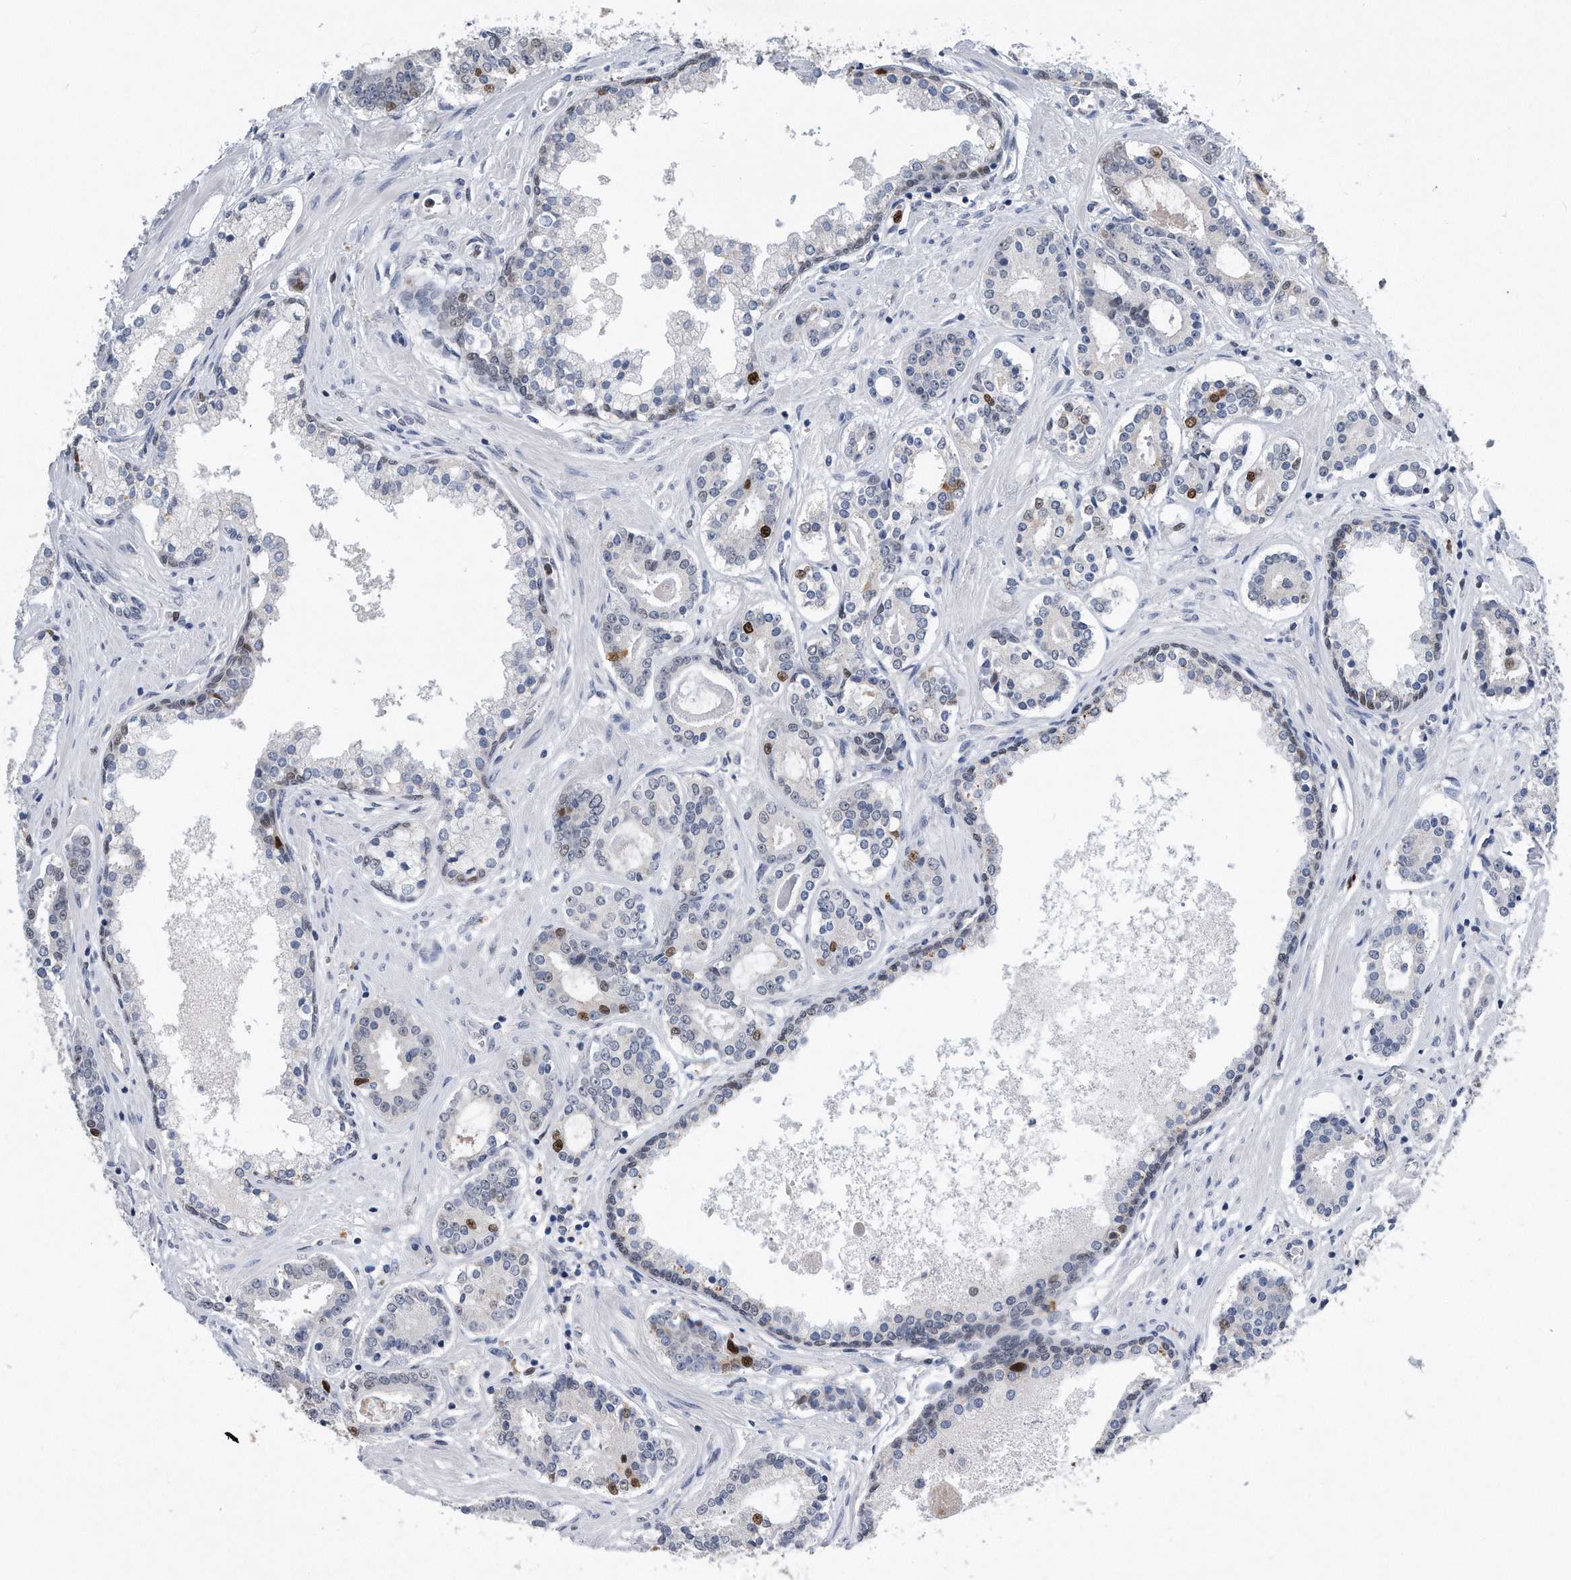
{"staining": {"intensity": "moderate", "quantity": "<25%", "location": "nuclear"}, "tissue": "prostate cancer", "cell_type": "Tumor cells", "image_type": "cancer", "snomed": [{"axis": "morphology", "description": "Adenocarcinoma, High grade"}, {"axis": "topography", "description": "Prostate"}], "caption": "High-magnification brightfield microscopy of prostate high-grade adenocarcinoma stained with DAB (3,3'-diaminobenzidine) (brown) and counterstained with hematoxylin (blue). tumor cells exhibit moderate nuclear staining is seen in about<25% of cells.", "gene": "PCNA", "patient": {"sex": "male", "age": 58}}